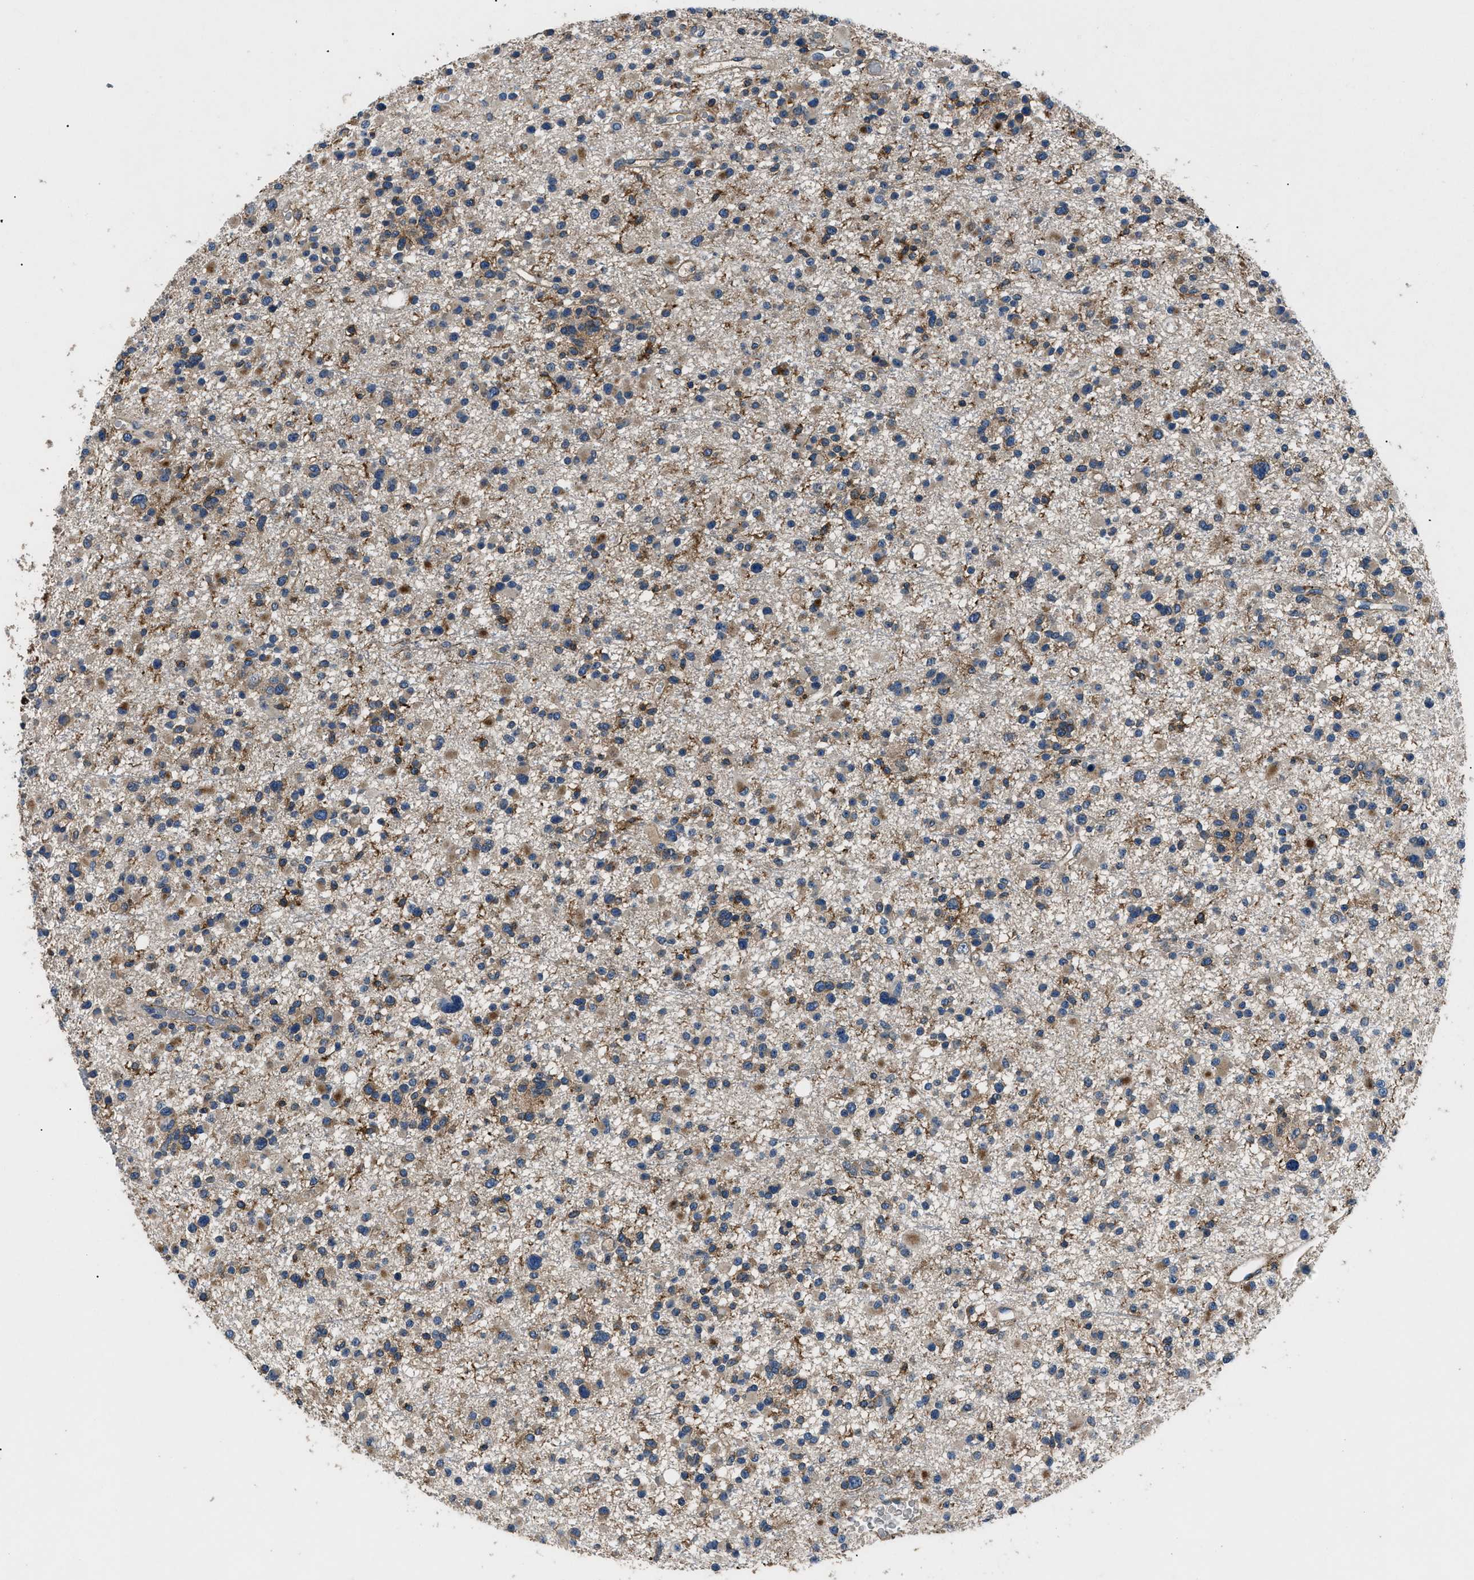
{"staining": {"intensity": "moderate", "quantity": ">75%", "location": "cytoplasmic/membranous"}, "tissue": "glioma", "cell_type": "Tumor cells", "image_type": "cancer", "snomed": [{"axis": "morphology", "description": "Glioma, malignant, Low grade"}, {"axis": "topography", "description": "Brain"}], "caption": "Glioma tissue demonstrates moderate cytoplasmic/membranous staining in approximately >75% of tumor cells", "gene": "CD276", "patient": {"sex": "female", "age": 22}}